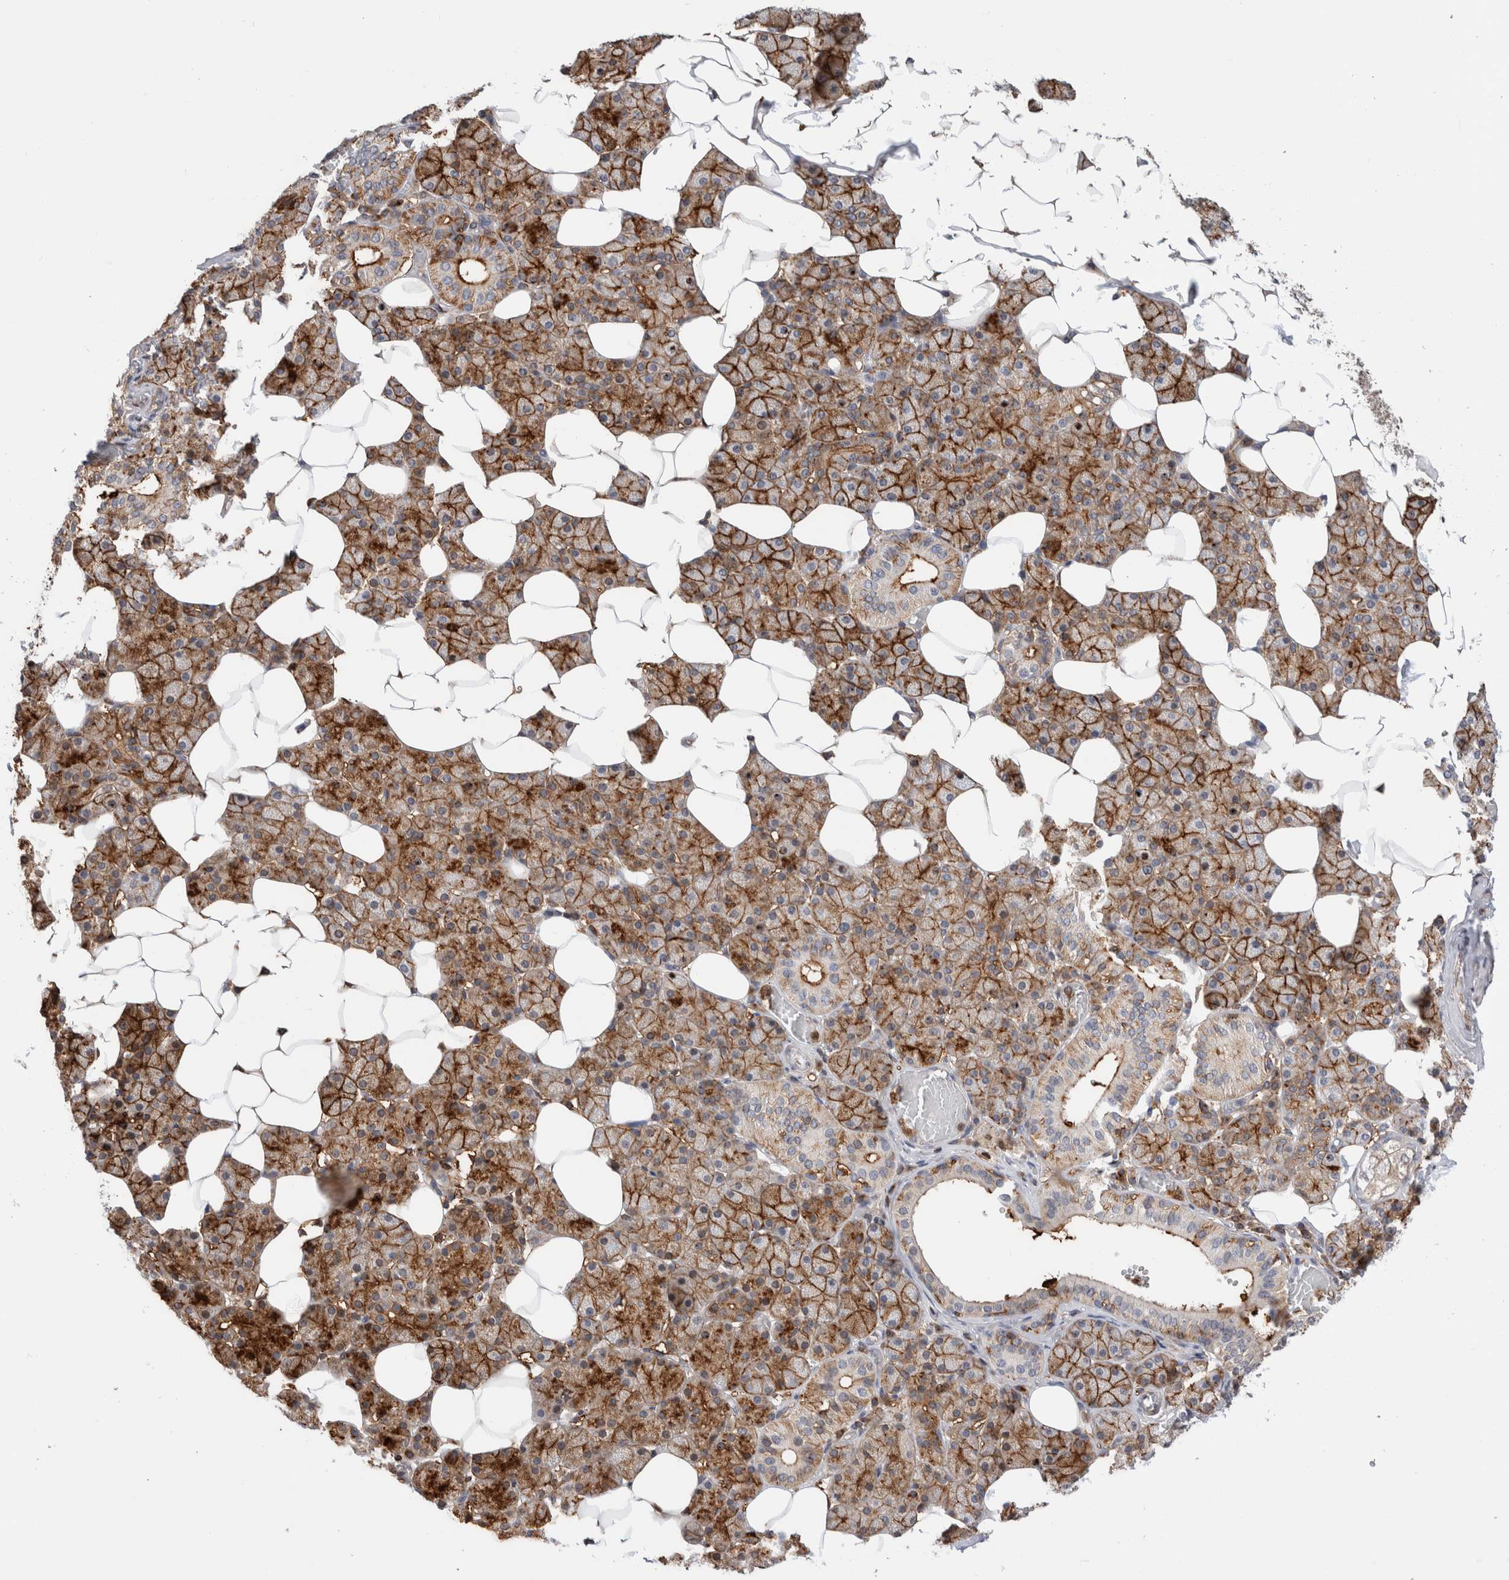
{"staining": {"intensity": "strong", "quantity": ">75%", "location": "cytoplasmic/membranous"}, "tissue": "salivary gland", "cell_type": "Glandular cells", "image_type": "normal", "snomed": [{"axis": "morphology", "description": "Normal tissue, NOS"}, {"axis": "topography", "description": "Salivary gland"}], "caption": "A photomicrograph of human salivary gland stained for a protein exhibits strong cytoplasmic/membranous brown staining in glandular cells.", "gene": "CCDC88B", "patient": {"sex": "female", "age": 33}}